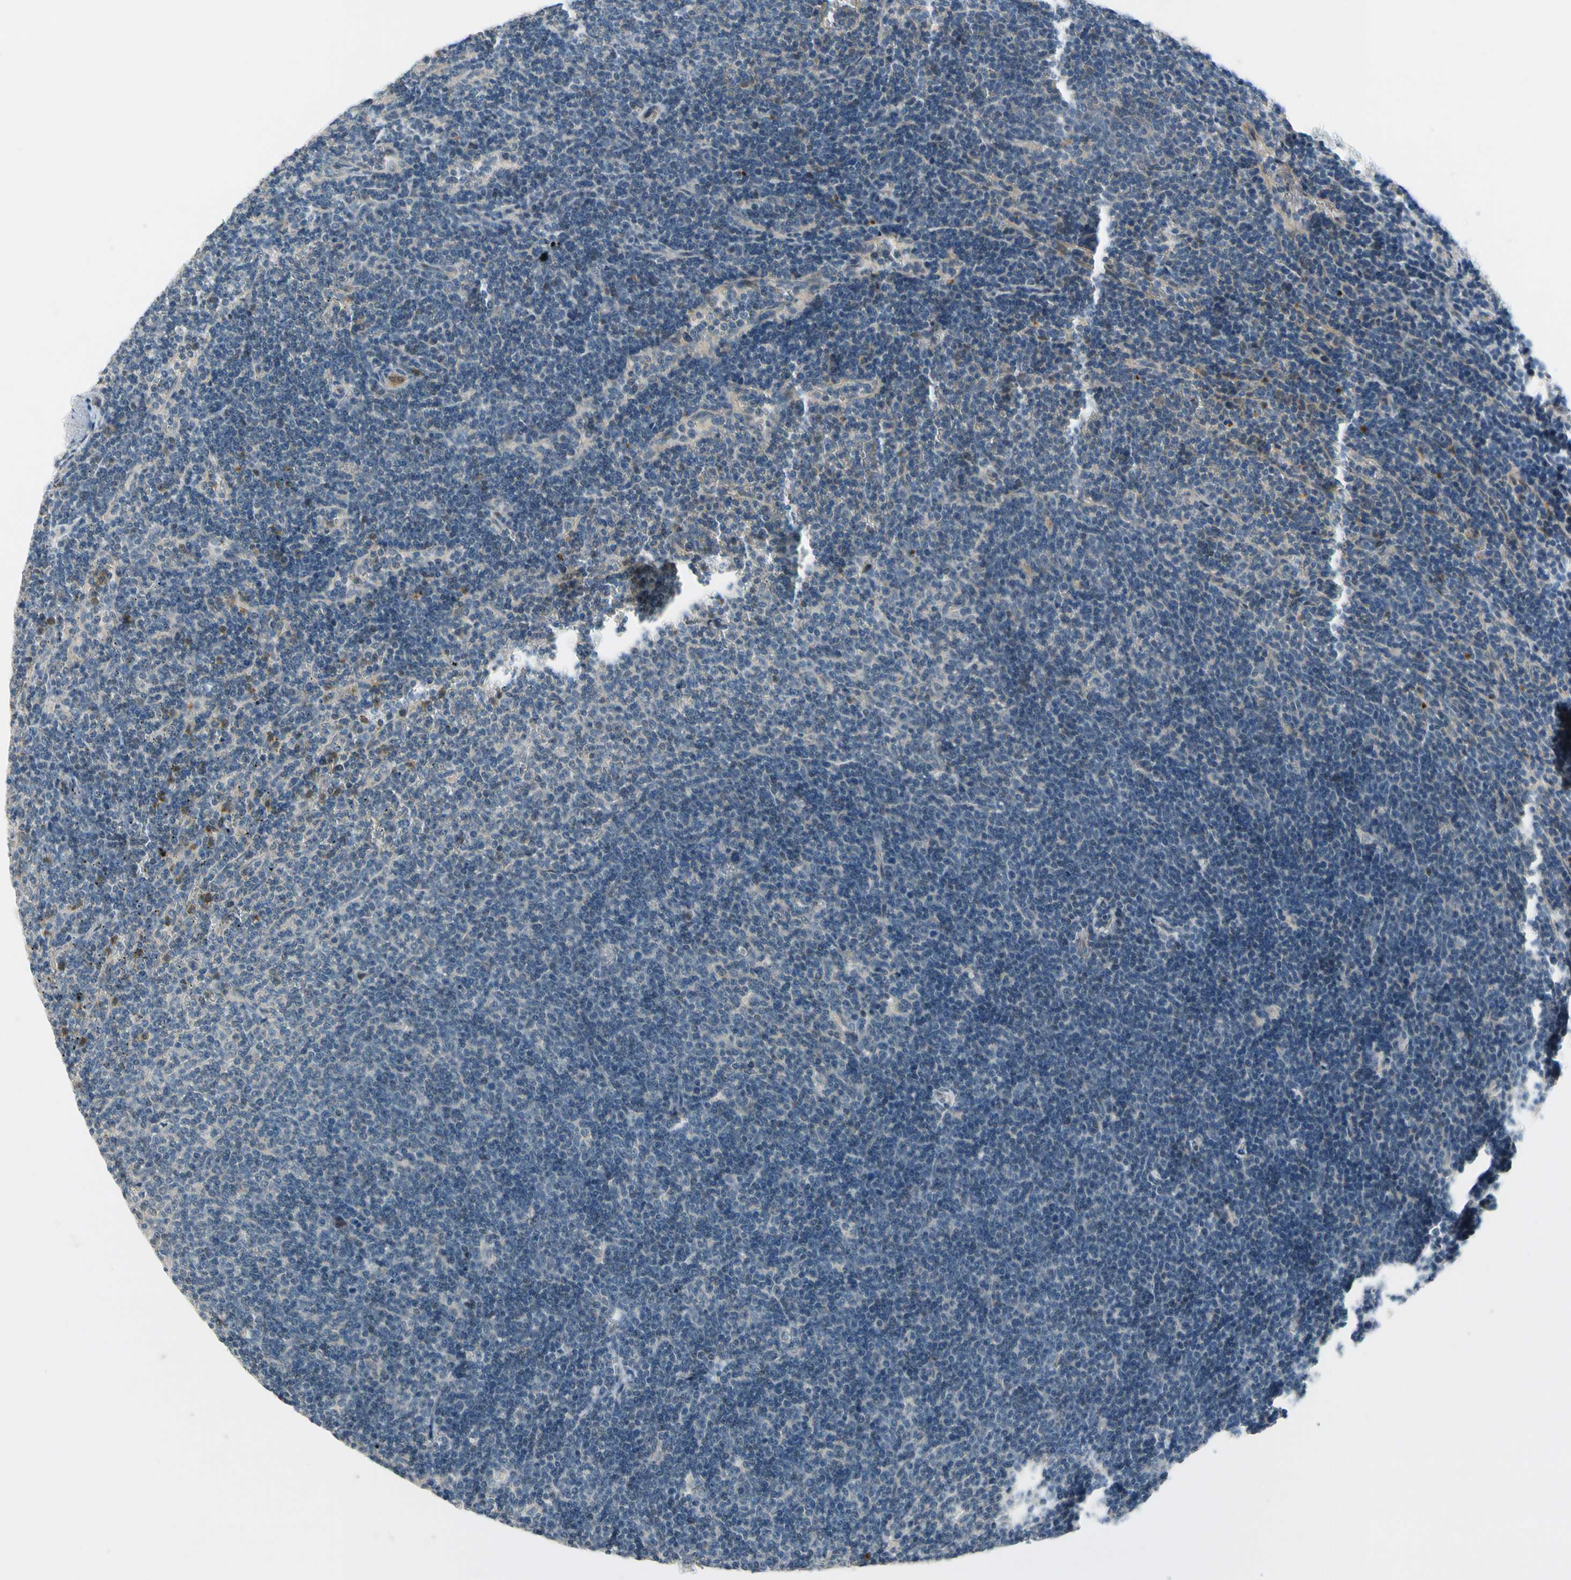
{"staining": {"intensity": "moderate", "quantity": "<25%", "location": "cytoplasmic/membranous"}, "tissue": "lymphoma", "cell_type": "Tumor cells", "image_type": "cancer", "snomed": [{"axis": "morphology", "description": "Malignant lymphoma, non-Hodgkin's type, Low grade"}, {"axis": "topography", "description": "Spleen"}], "caption": "Immunohistochemical staining of human low-grade malignant lymphoma, non-Hodgkin's type shows low levels of moderate cytoplasmic/membranous staining in approximately <25% of tumor cells.", "gene": "CFAP36", "patient": {"sex": "female", "age": 50}}